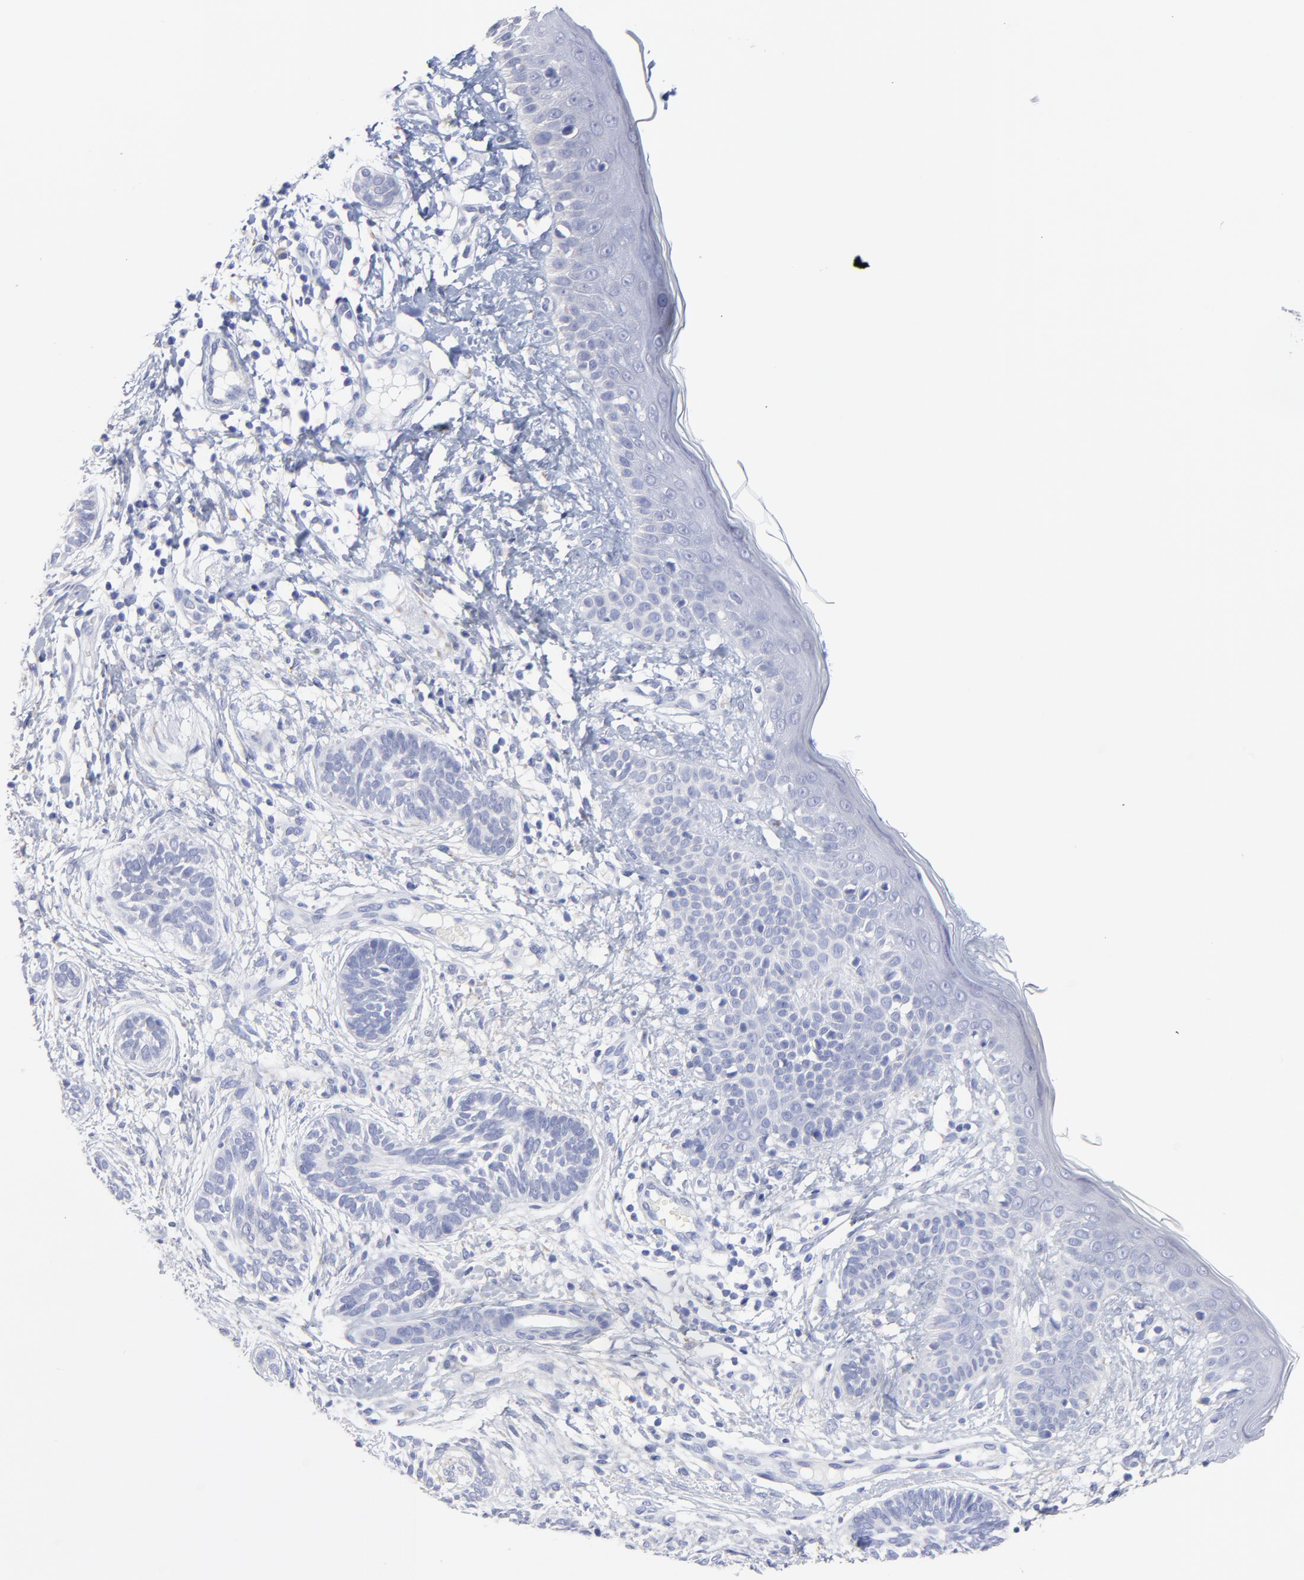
{"staining": {"intensity": "negative", "quantity": "none", "location": "none"}, "tissue": "skin cancer", "cell_type": "Tumor cells", "image_type": "cancer", "snomed": [{"axis": "morphology", "description": "Normal tissue, NOS"}, {"axis": "morphology", "description": "Basal cell carcinoma"}, {"axis": "topography", "description": "Skin"}], "caption": "An IHC photomicrograph of skin cancer (basal cell carcinoma) is shown. There is no staining in tumor cells of skin cancer (basal cell carcinoma).", "gene": "DUSP9", "patient": {"sex": "male", "age": 63}}